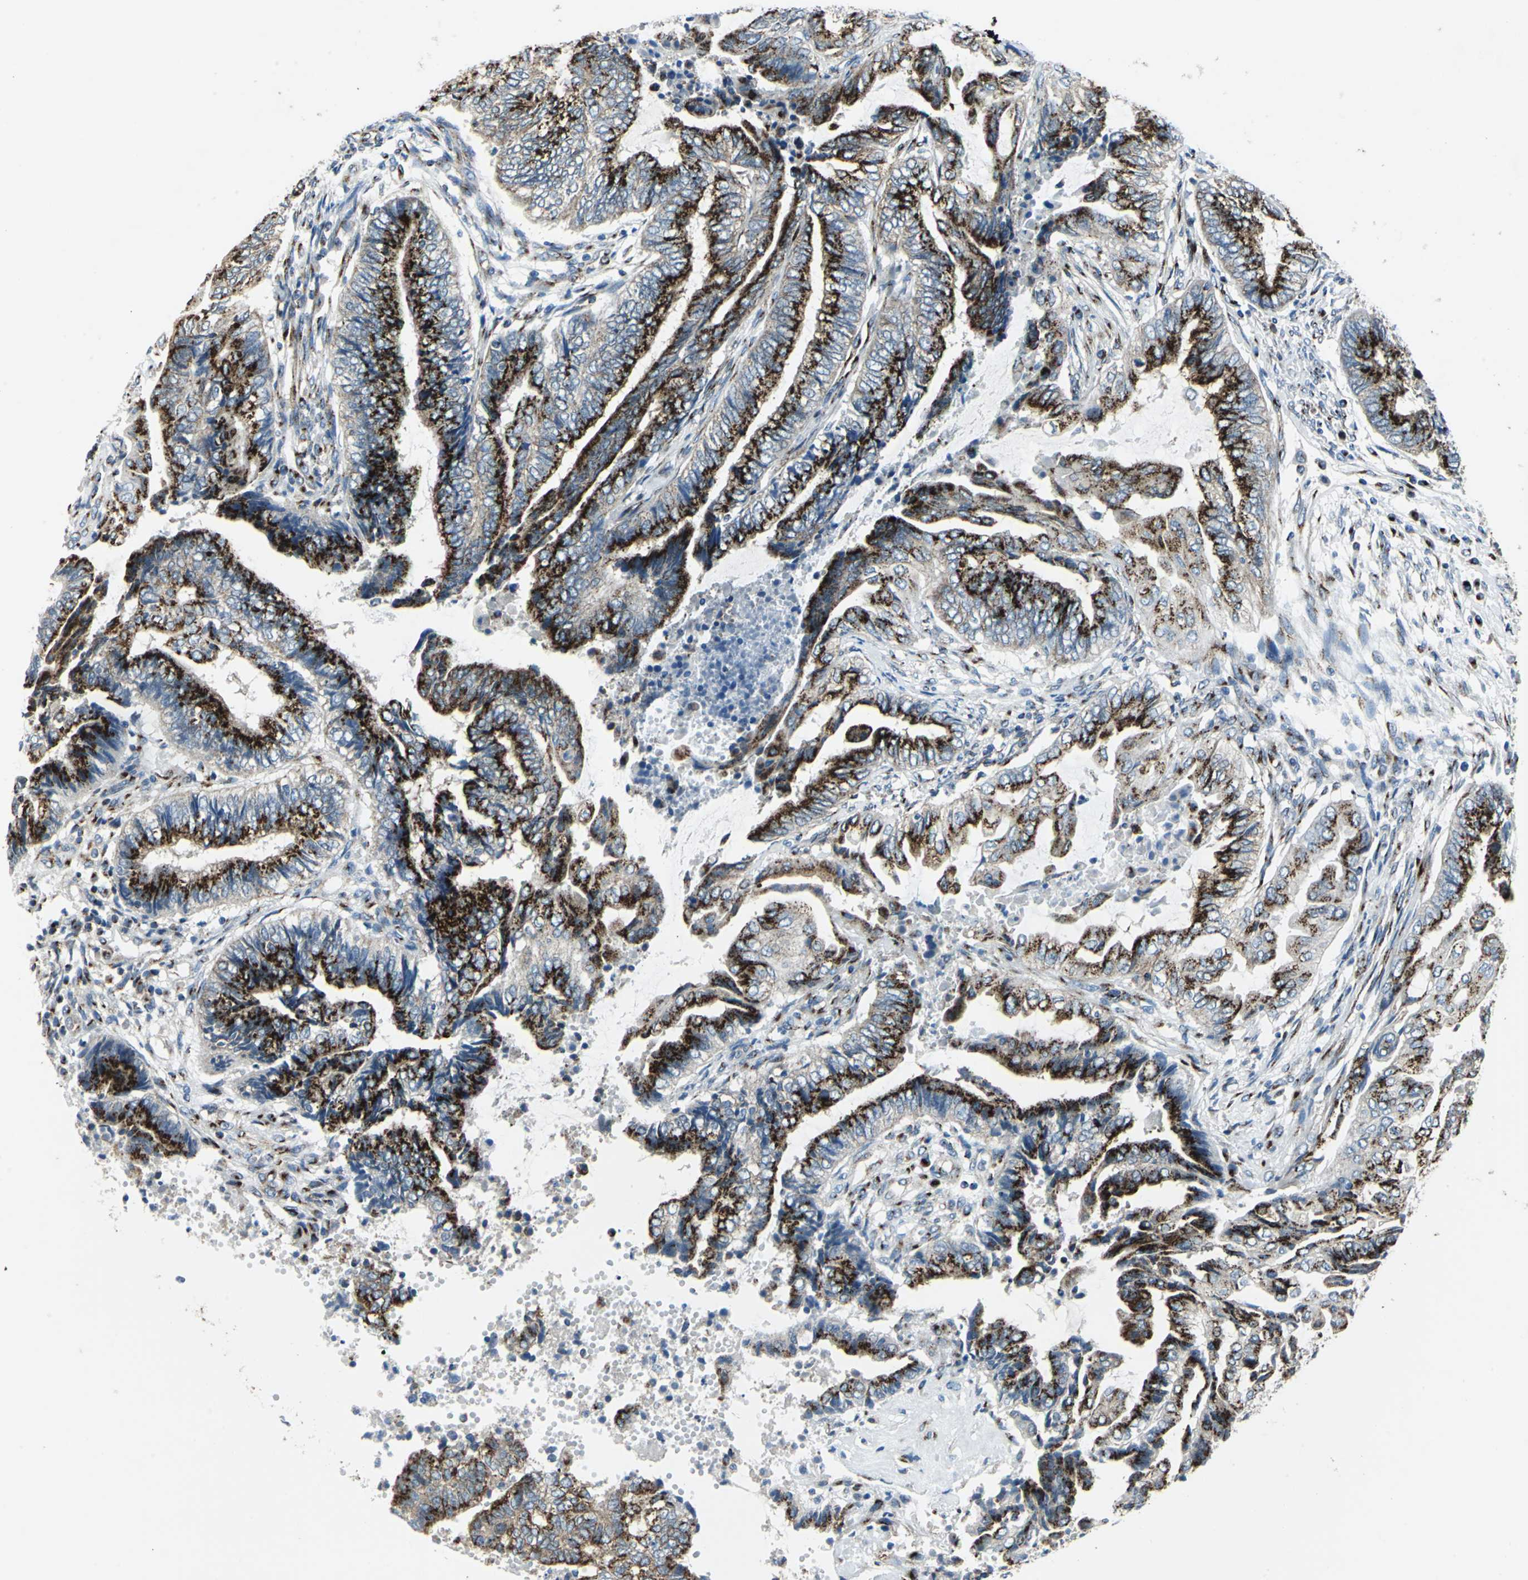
{"staining": {"intensity": "strong", "quantity": ">75%", "location": "cytoplasmic/membranous"}, "tissue": "endometrial cancer", "cell_type": "Tumor cells", "image_type": "cancer", "snomed": [{"axis": "morphology", "description": "Adenocarcinoma, NOS"}, {"axis": "topography", "description": "Uterus"}, {"axis": "topography", "description": "Endometrium"}], "caption": "Tumor cells display strong cytoplasmic/membranous staining in approximately >75% of cells in endometrial cancer (adenocarcinoma).", "gene": "GPR3", "patient": {"sex": "female", "age": 70}}